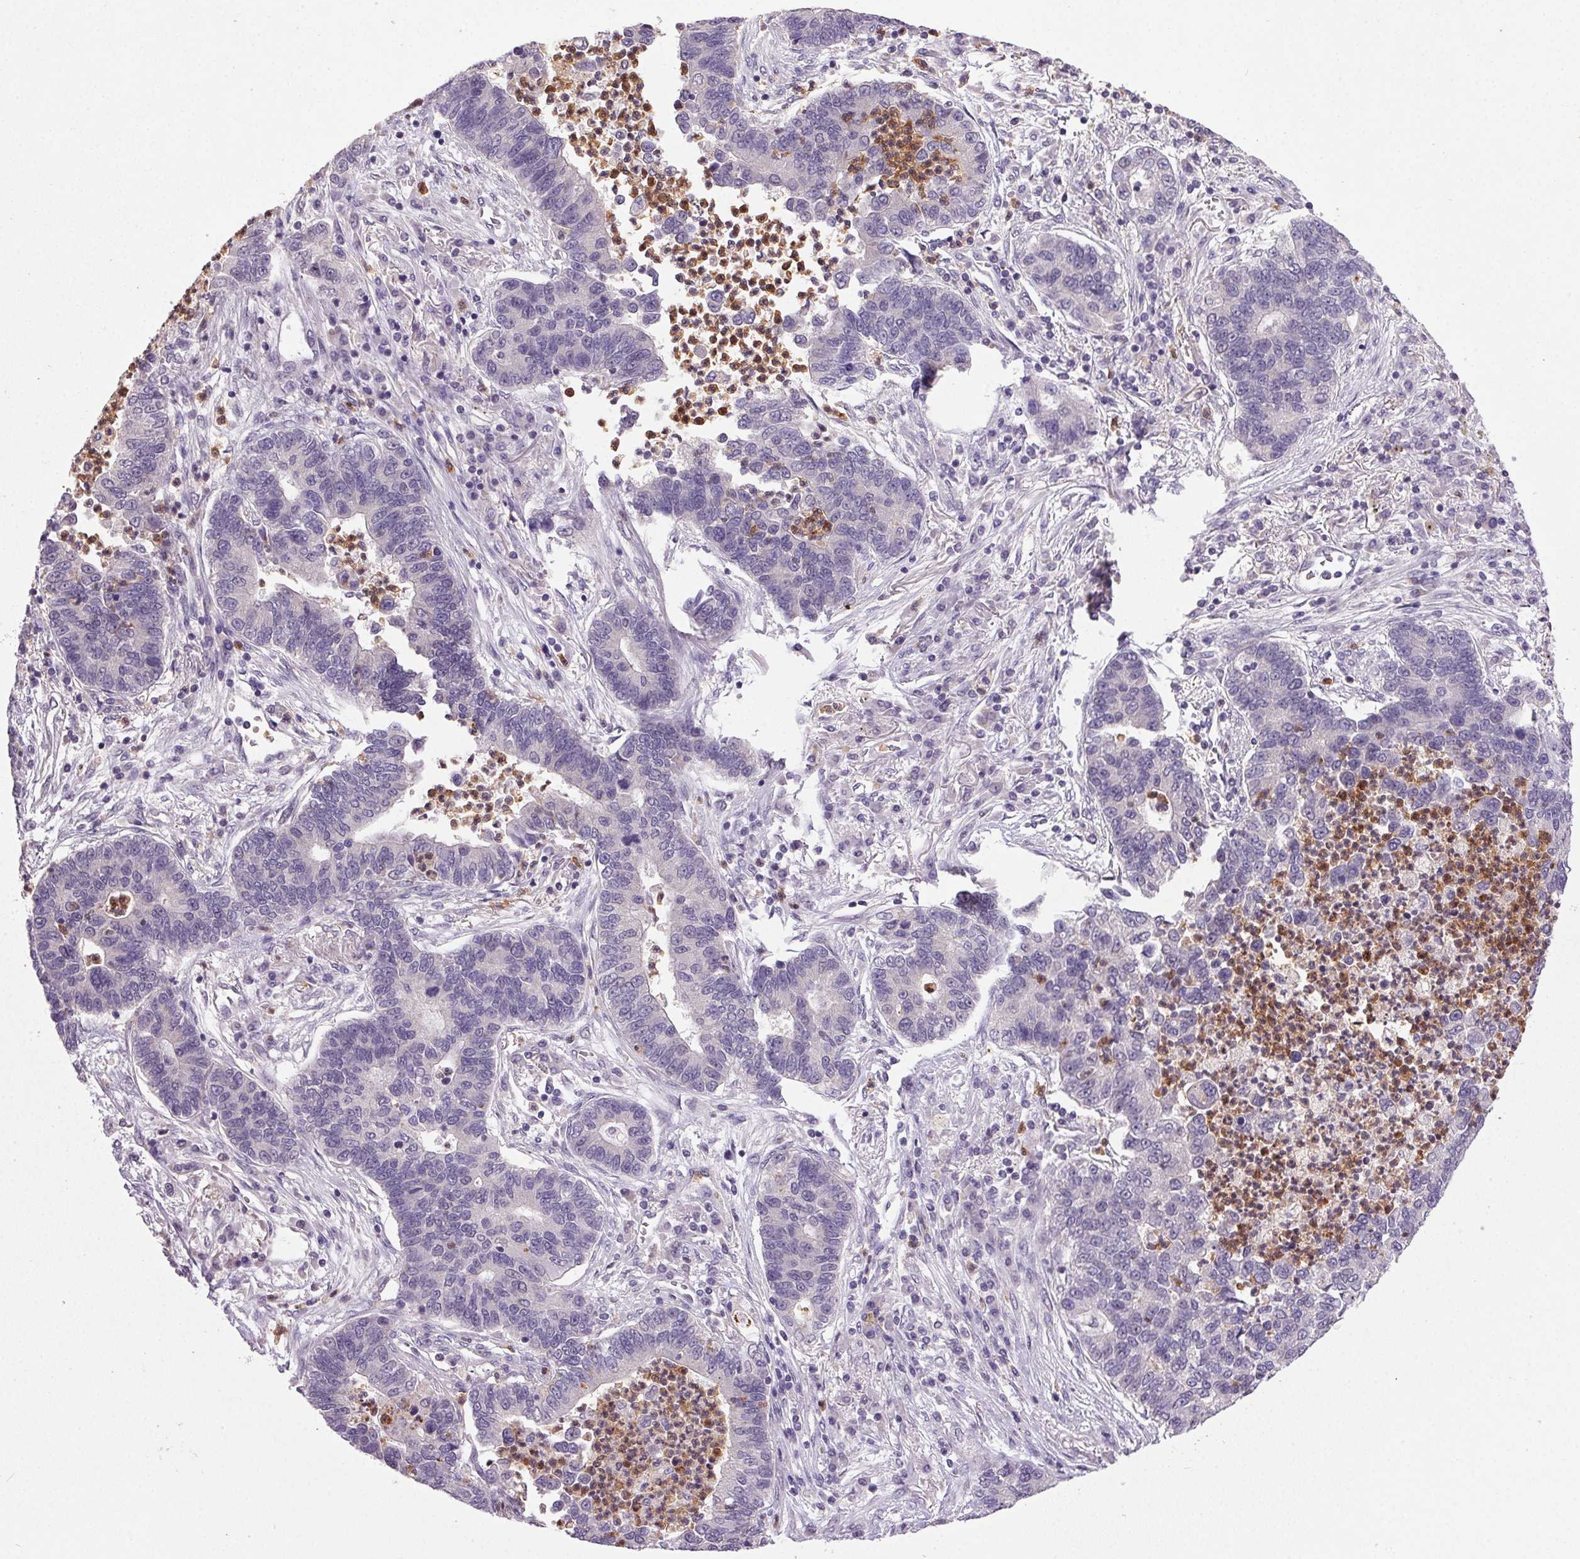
{"staining": {"intensity": "negative", "quantity": "none", "location": "none"}, "tissue": "lung cancer", "cell_type": "Tumor cells", "image_type": "cancer", "snomed": [{"axis": "morphology", "description": "Adenocarcinoma, NOS"}, {"axis": "topography", "description": "Lung"}], "caption": "A histopathology image of human adenocarcinoma (lung) is negative for staining in tumor cells.", "gene": "TRDN", "patient": {"sex": "female", "age": 57}}